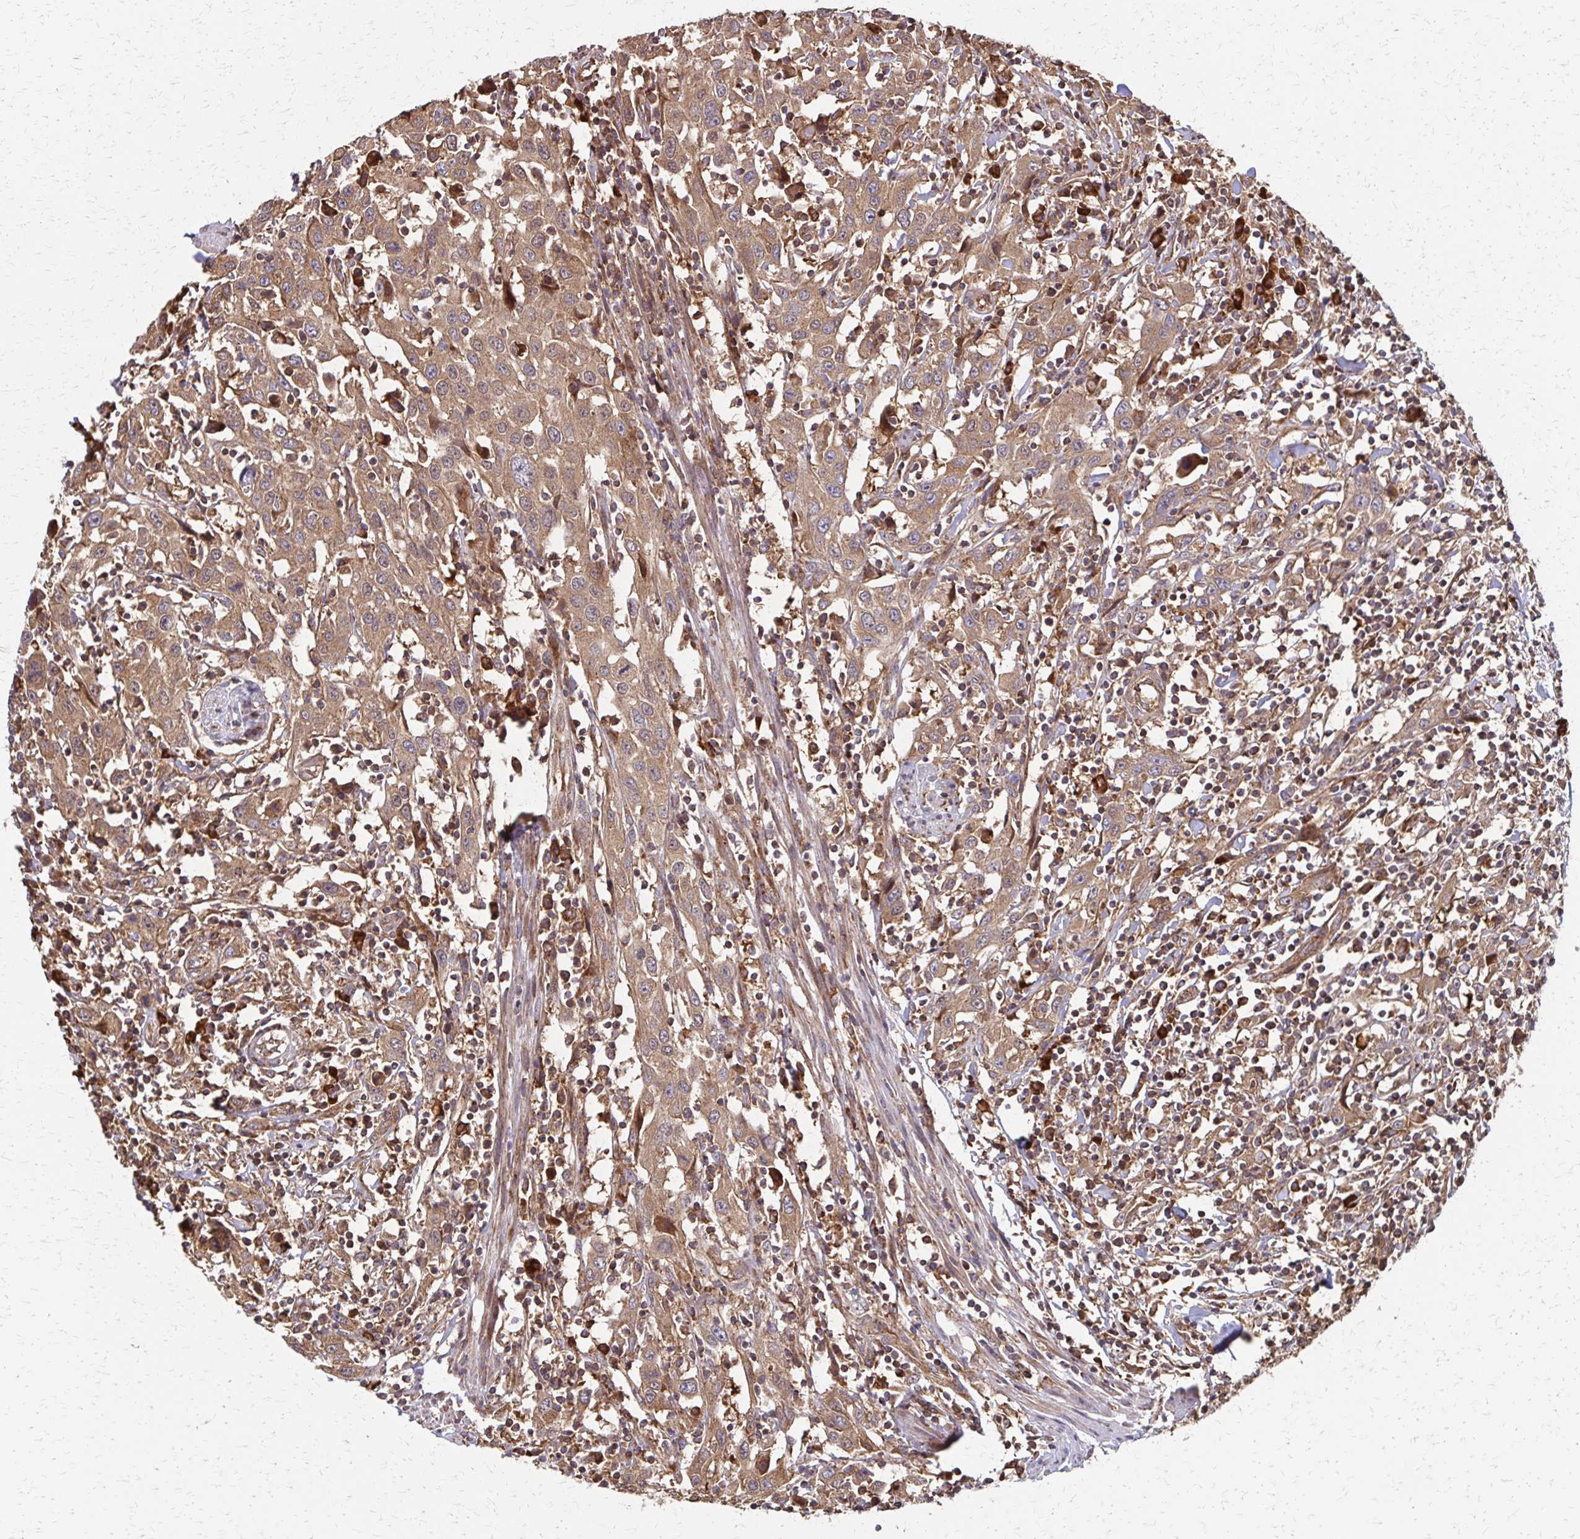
{"staining": {"intensity": "moderate", "quantity": ">75%", "location": "cytoplasmic/membranous"}, "tissue": "urothelial cancer", "cell_type": "Tumor cells", "image_type": "cancer", "snomed": [{"axis": "morphology", "description": "Urothelial carcinoma, High grade"}, {"axis": "topography", "description": "Urinary bladder"}], "caption": "A medium amount of moderate cytoplasmic/membranous positivity is seen in about >75% of tumor cells in urothelial cancer tissue.", "gene": "EEF2", "patient": {"sex": "male", "age": 61}}